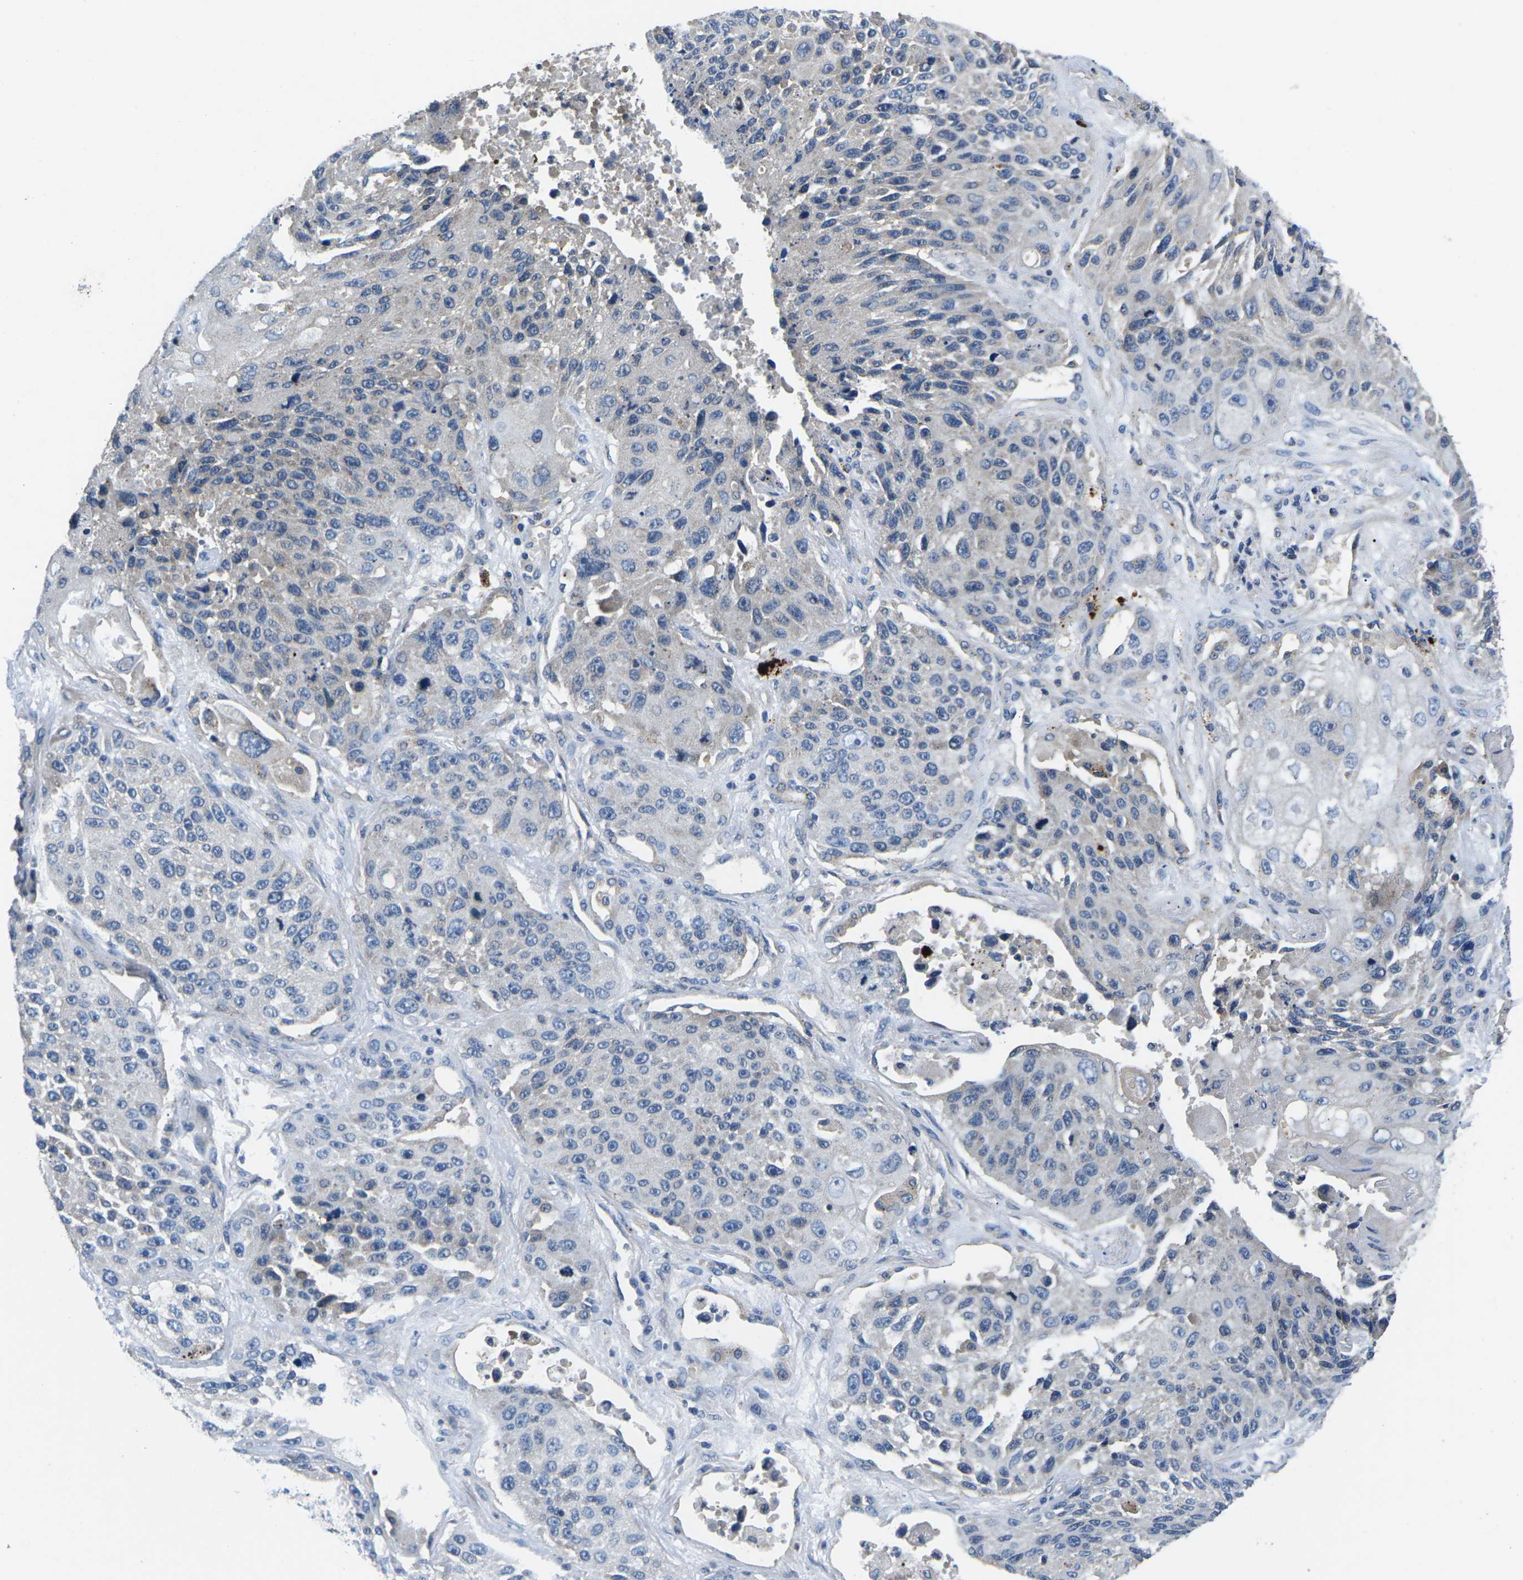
{"staining": {"intensity": "negative", "quantity": "none", "location": "none"}, "tissue": "lung cancer", "cell_type": "Tumor cells", "image_type": "cancer", "snomed": [{"axis": "morphology", "description": "Squamous cell carcinoma, NOS"}, {"axis": "topography", "description": "Lung"}], "caption": "Human lung cancer (squamous cell carcinoma) stained for a protein using IHC displays no expression in tumor cells.", "gene": "PDCD6IP", "patient": {"sex": "male", "age": 61}}